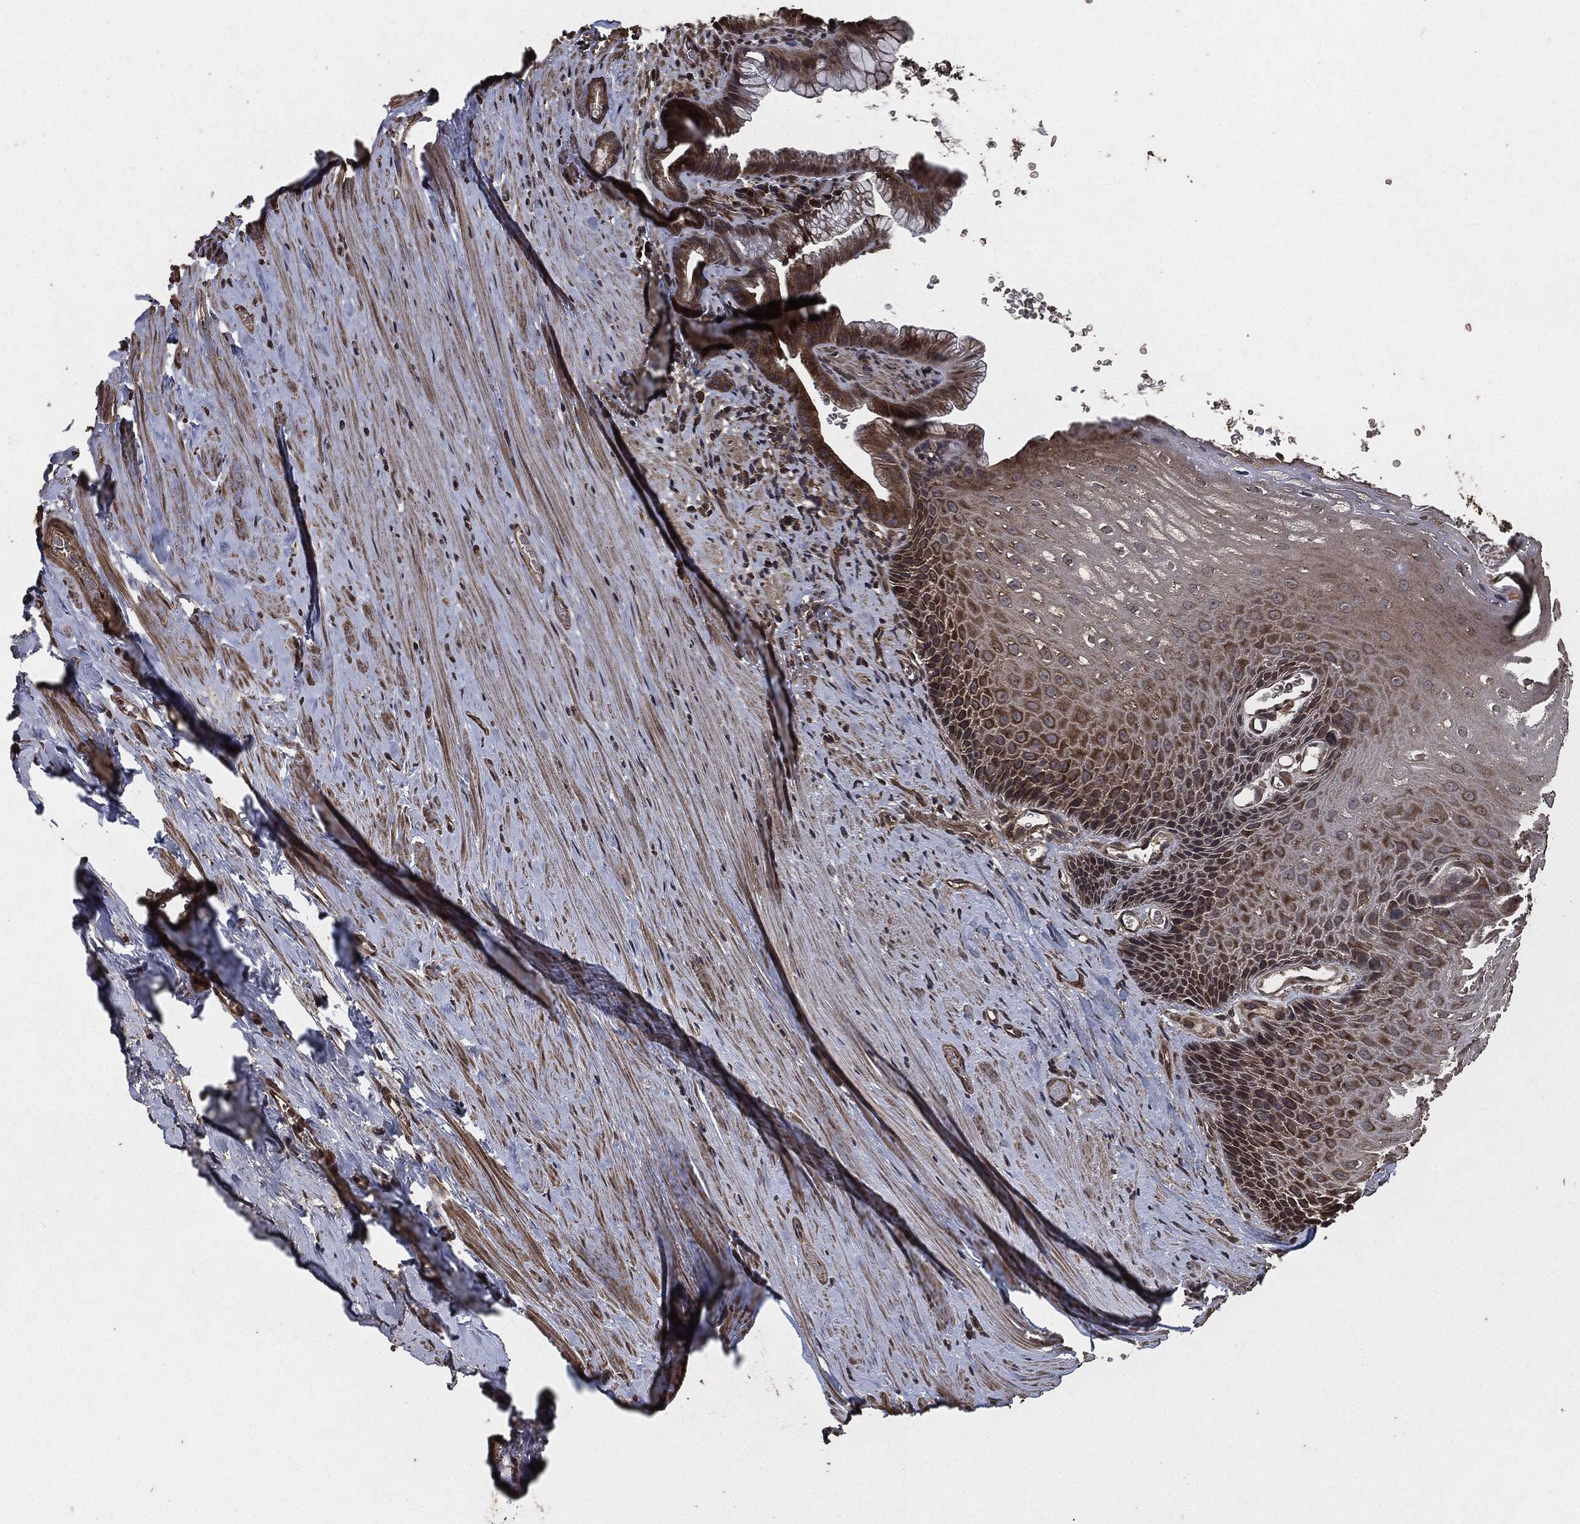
{"staining": {"intensity": "moderate", "quantity": "<25%", "location": "cytoplasmic/membranous"}, "tissue": "esophagus", "cell_type": "Squamous epithelial cells", "image_type": "normal", "snomed": [{"axis": "morphology", "description": "Normal tissue, NOS"}, {"axis": "topography", "description": "Esophagus"}], "caption": "An immunohistochemistry histopathology image of unremarkable tissue is shown. Protein staining in brown shows moderate cytoplasmic/membranous positivity in esophagus within squamous epithelial cells.", "gene": "AKT1S1", "patient": {"sex": "male", "age": 64}}